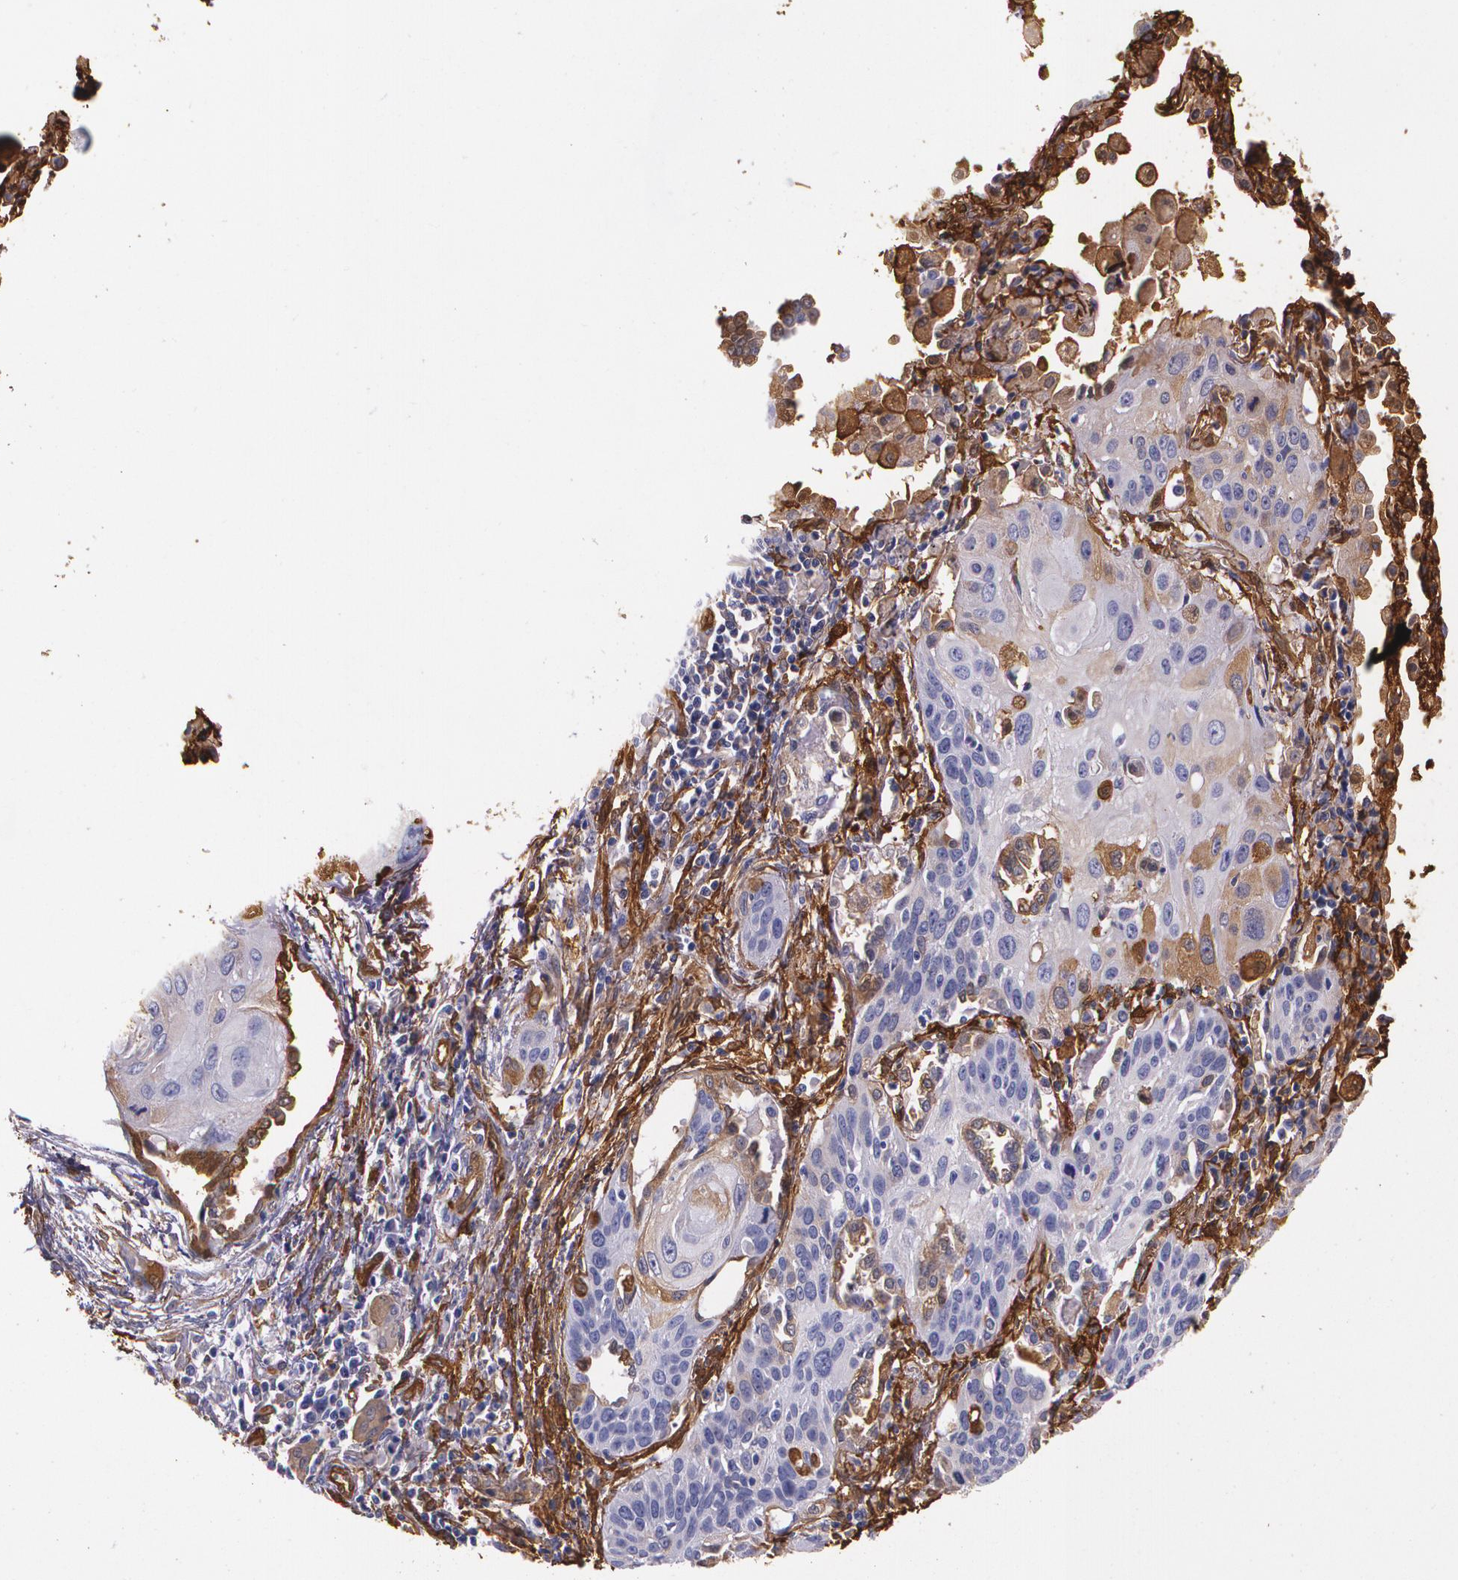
{"staining": {"intensity": "weak", "quantity": "<25%", "location": "cytoplasmic/membranous"}, "tissue": "lung cancer", "cell_type": "Tumor cells", "image_type": "cancer", "snomed": [{"axis": "morphology", "description": "Squamous cell carcinoma, NOS"}, {"axis": "topography", "description": "Lung"}], "caption": "Immunohistochemistry photomicrograph of lung cancer (squamous cell carcinoma) stained for a protein (brown), which shows no expression in tumor cells.", "gene": "MMP2", "patient": {"sex": "male", "age": 71}}